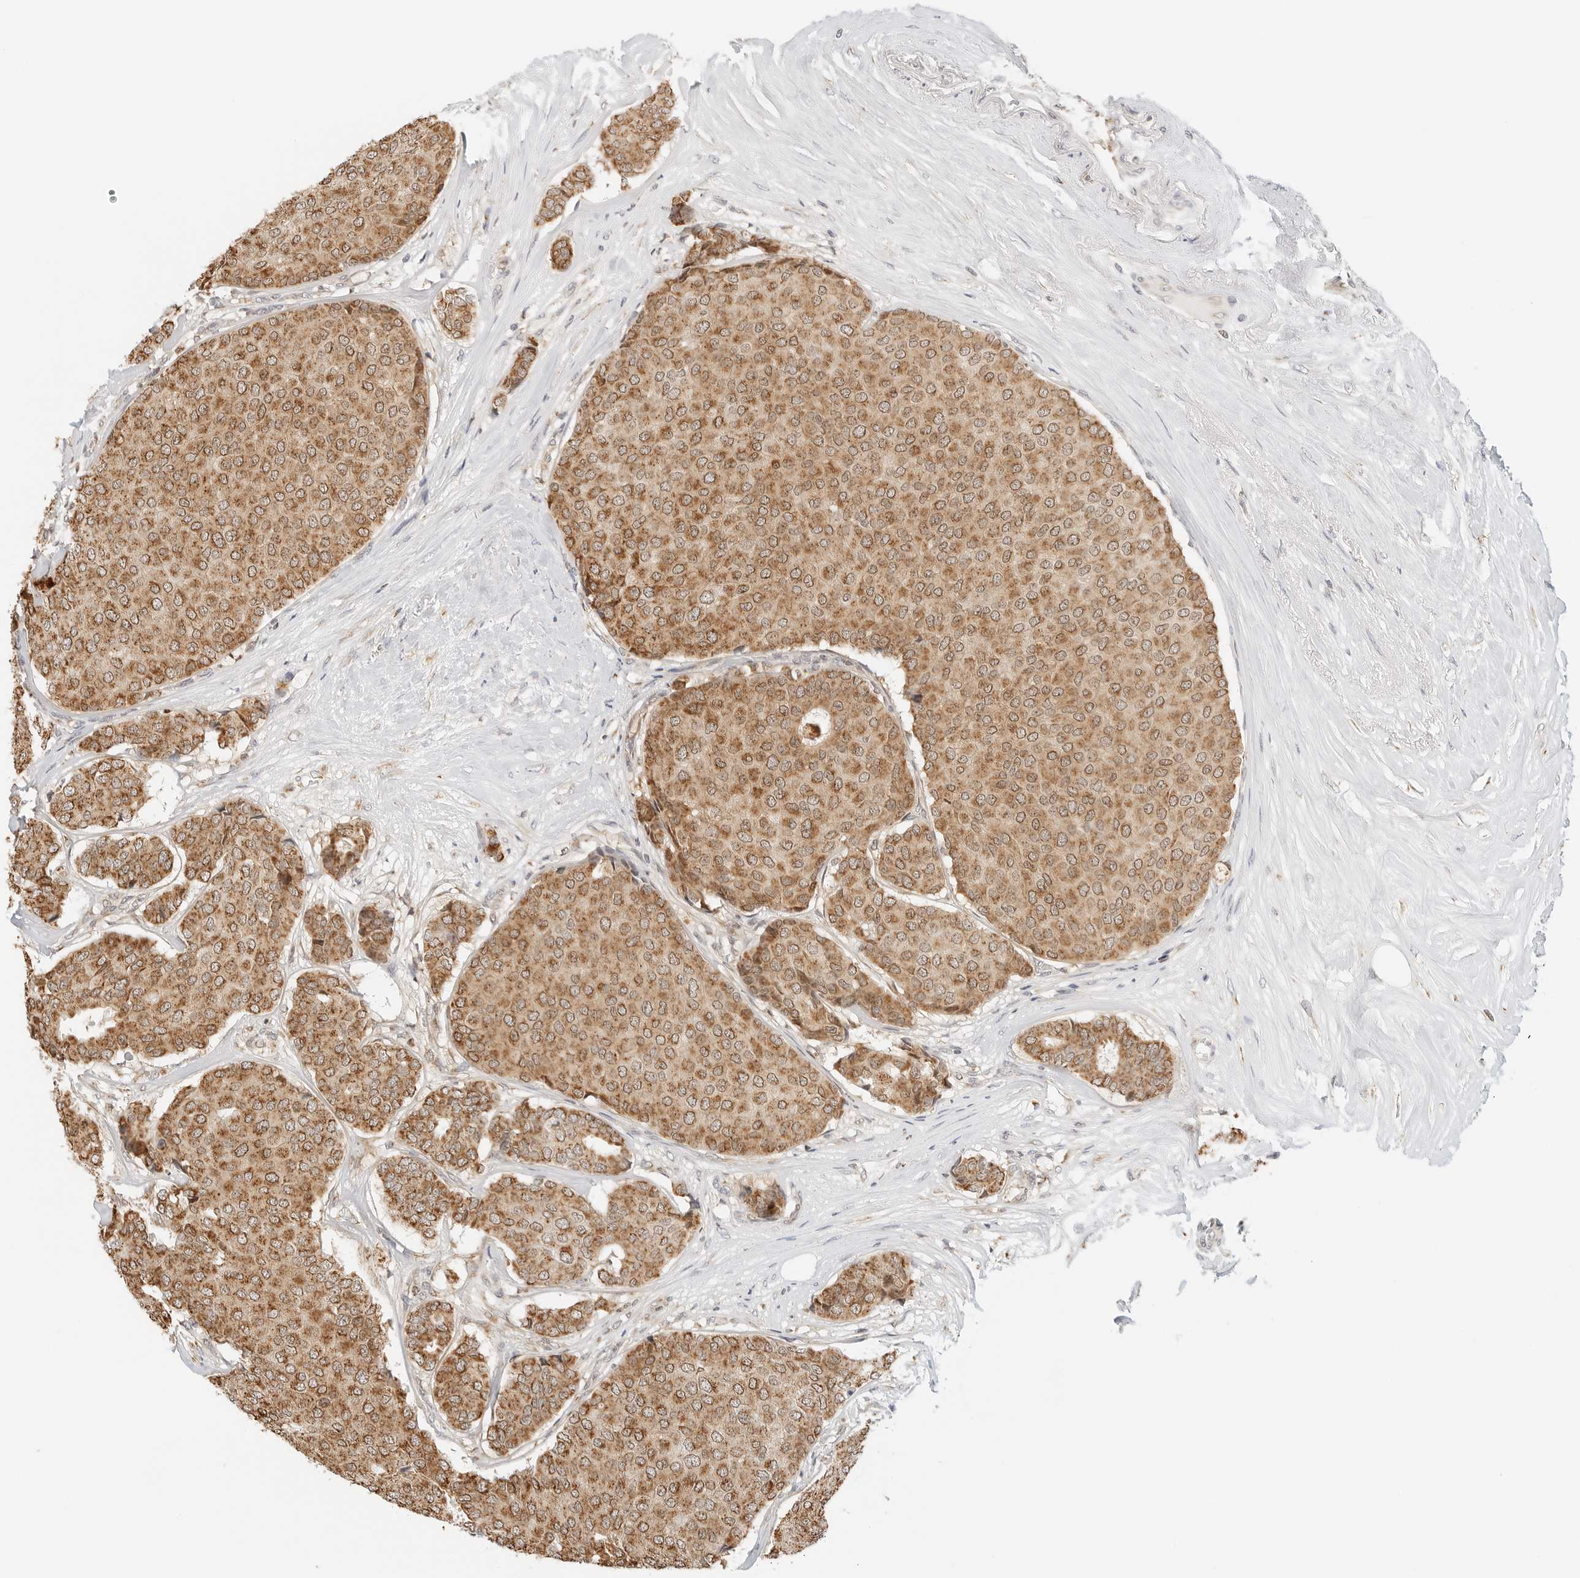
{"staining": {"intensity": "moderate", "quantity": ">75%", "location": "cytoplasmic/membranous"}, "tissue": "breast cancer", "cell_type": "Tumor cells", "image_type": "cancer", "snomed": [{"axis": "morphology", "description": "Duct carcinoma"}, {"axis": "topography", "description": "Breast"}], "caption": "Breast intraductal carcinoma stained with IHC exhibits moderate cytoplasmic/membranous positivity in approximately >75% of tumor cells.", "gene": "ATL1", "patient": {"sex": "female", "age": 75}}